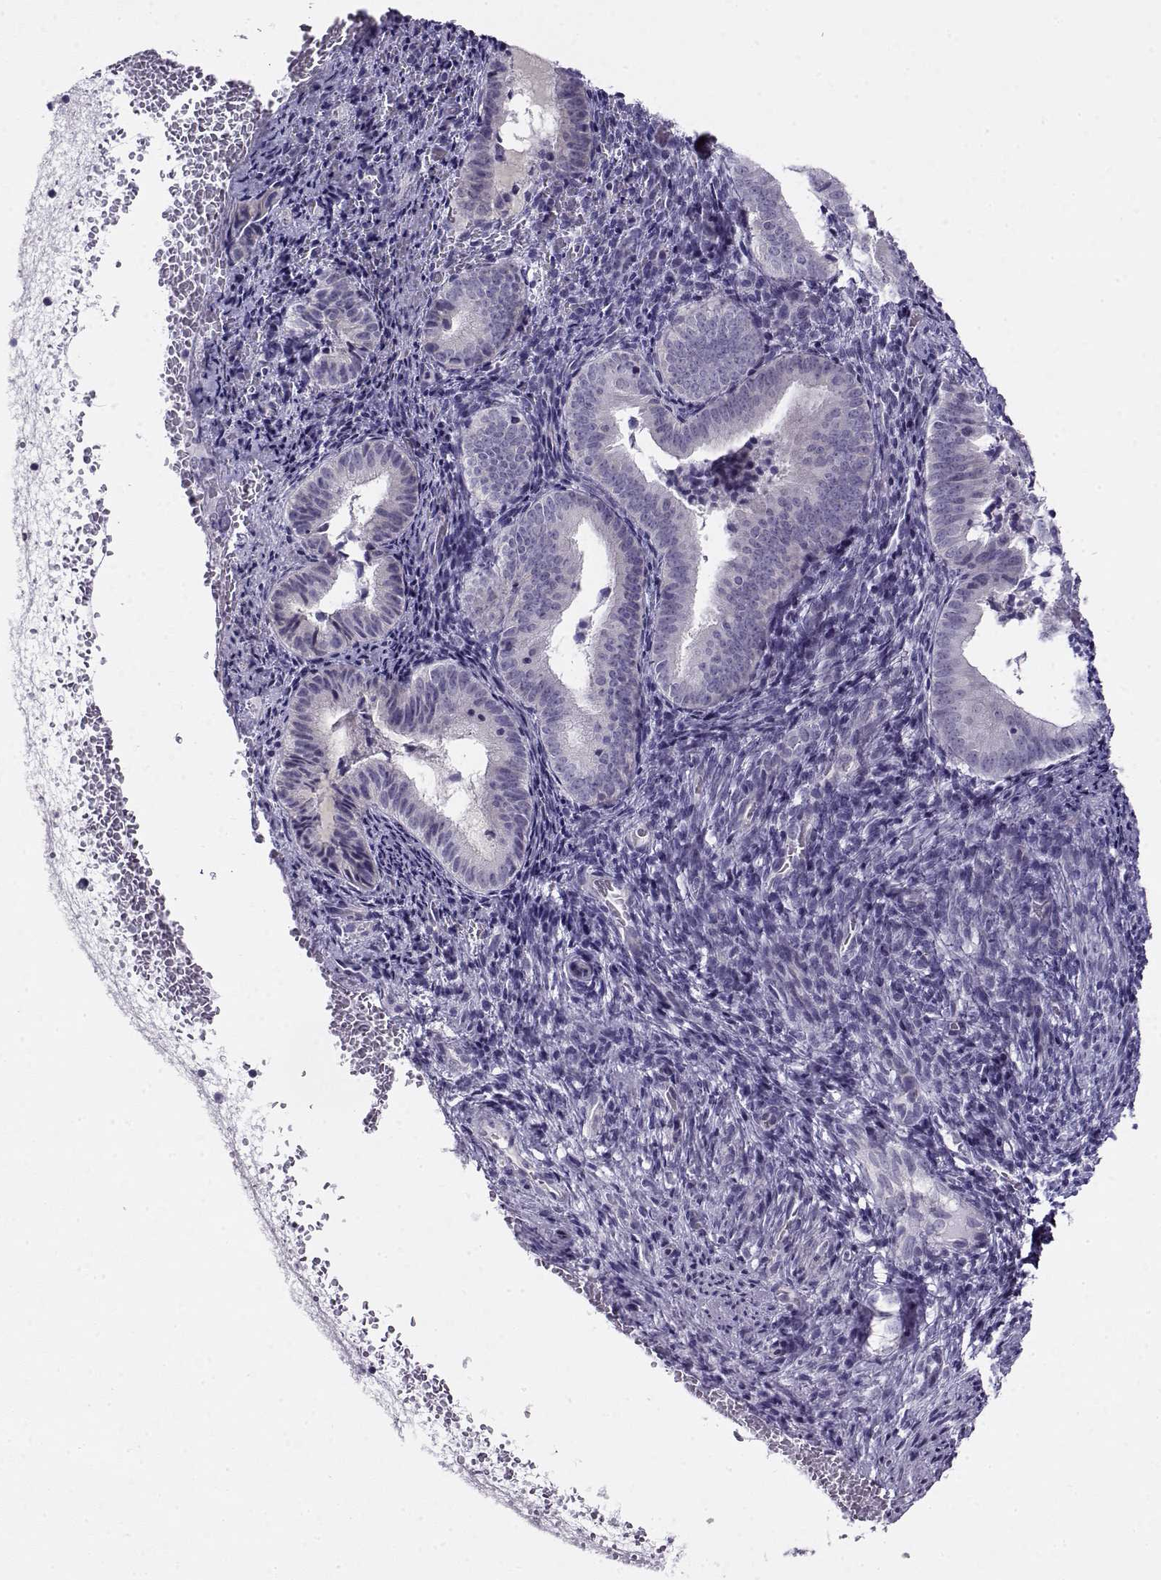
{"staining": {"intensity": "negative", "quantity": "none", "location": "none"}, "tissue": "endometrium", "cell_type": "Cells in endometrial stroma", "image_type": "normal", "snomed": [{"axis": "morphology", "description": "Normal tissue, NOS"}, {"axis": "topography", "description": "Endometrium"}], "caption": "High power microscopy histopathology image of an IHC photomicrograph of unremarkable endometrium, revealing no significant expression in cells in endometrial stroma.", "gene": "FEZF1", "patient": {"sex": "female", "age": 42}}